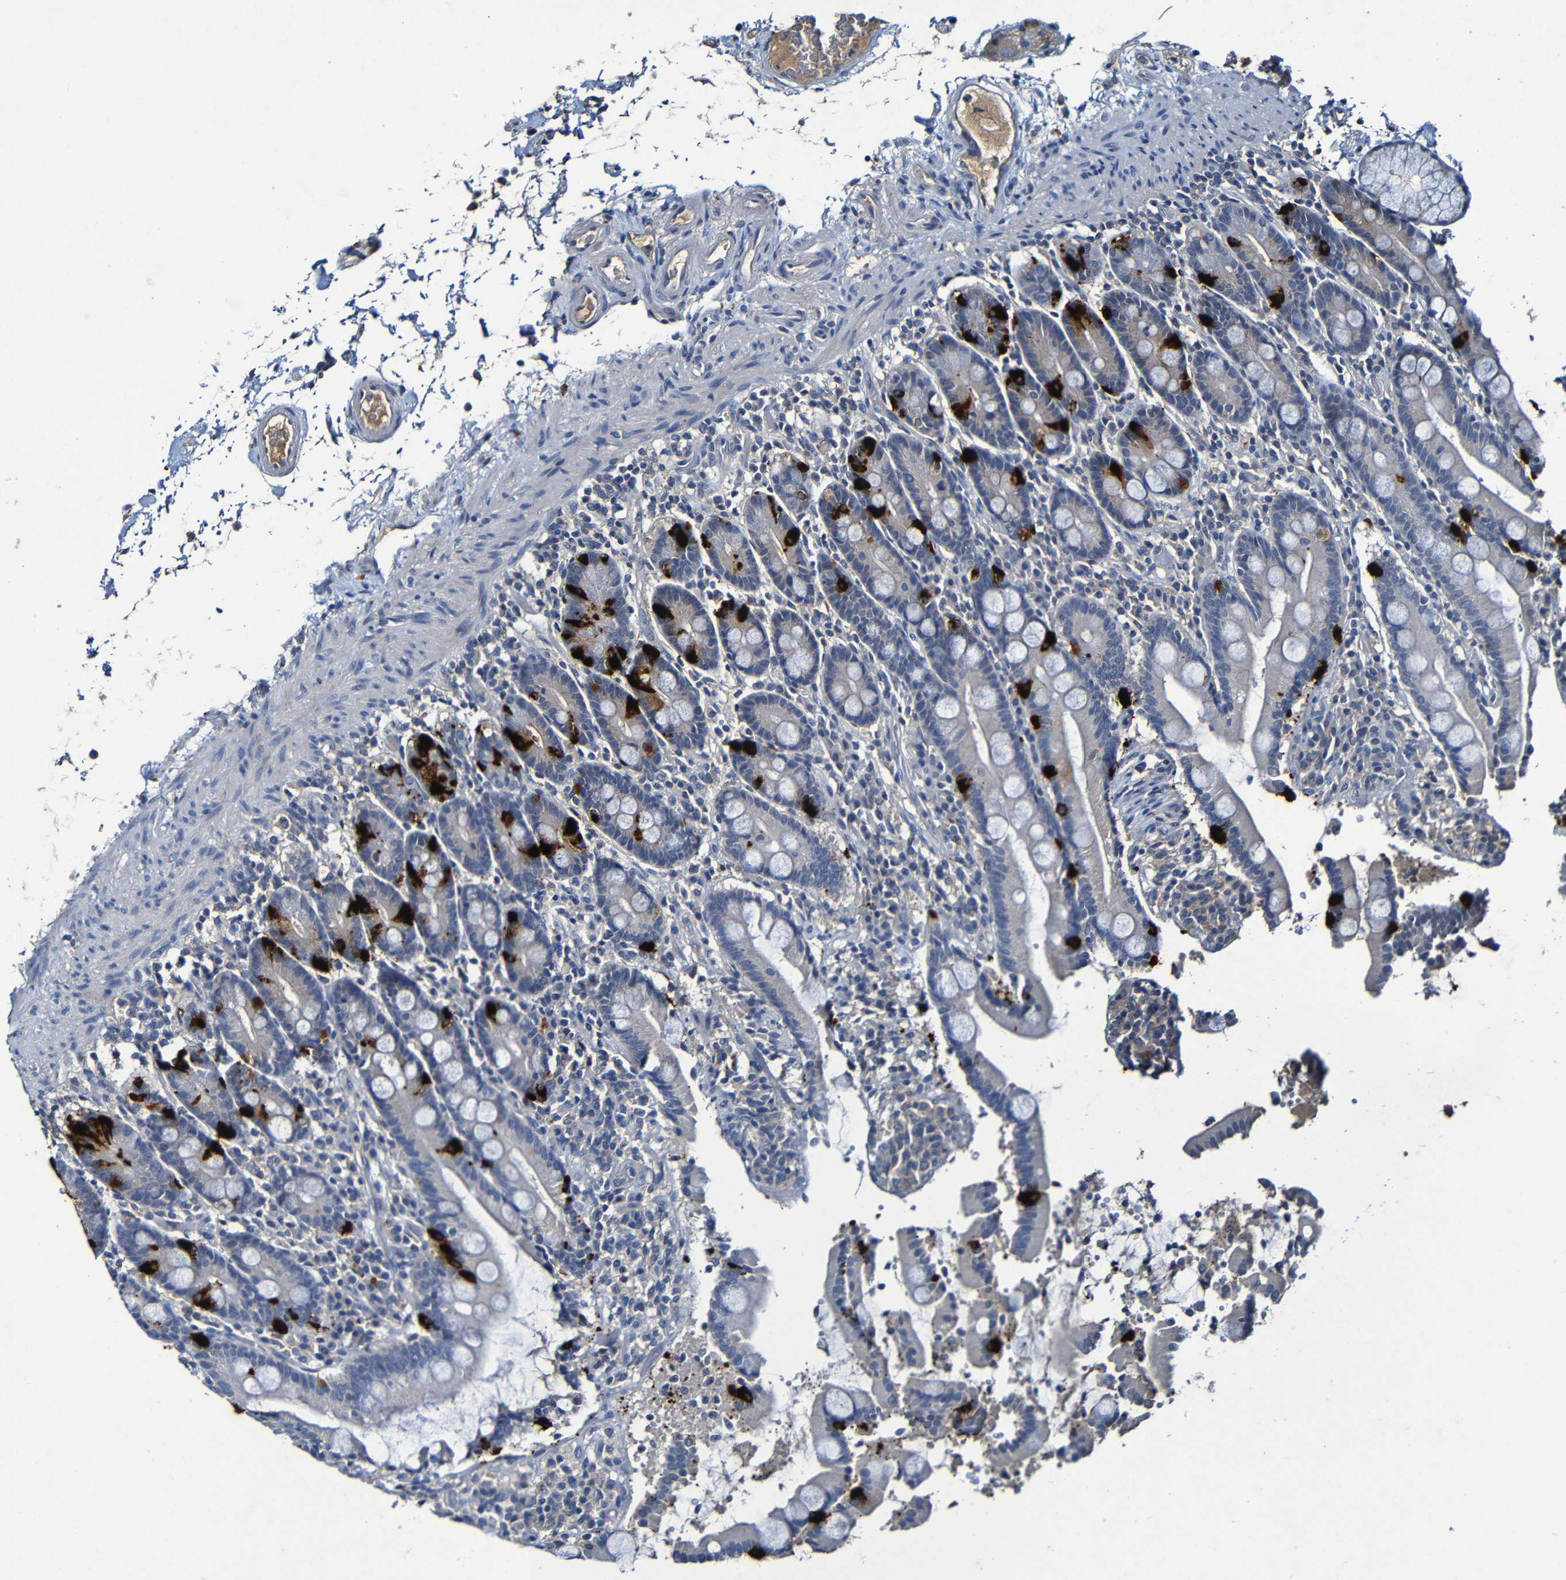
{"staining": {"intensity": "strong", "quantity": "<25%", "location": "cytoplasmic/membranous"}, "tissue": "duodenum", "cell_type": "Glandular cells", "image_type": "normal", "snomed": [{"axis": "morphology", "description": "Normal tissue, NOS"}, {"axis": "topography", "description": "Small intestine, NOS"}], "caption": "Glandular cells show strong cytoplasmic/membranous expression in about <25% of cells in normal duodenum. The protein of interest is shown in brown color, while the nuclei are stained blue.", "gene": "LRRC70", "patient": {"sex": "female", "age": 71}}